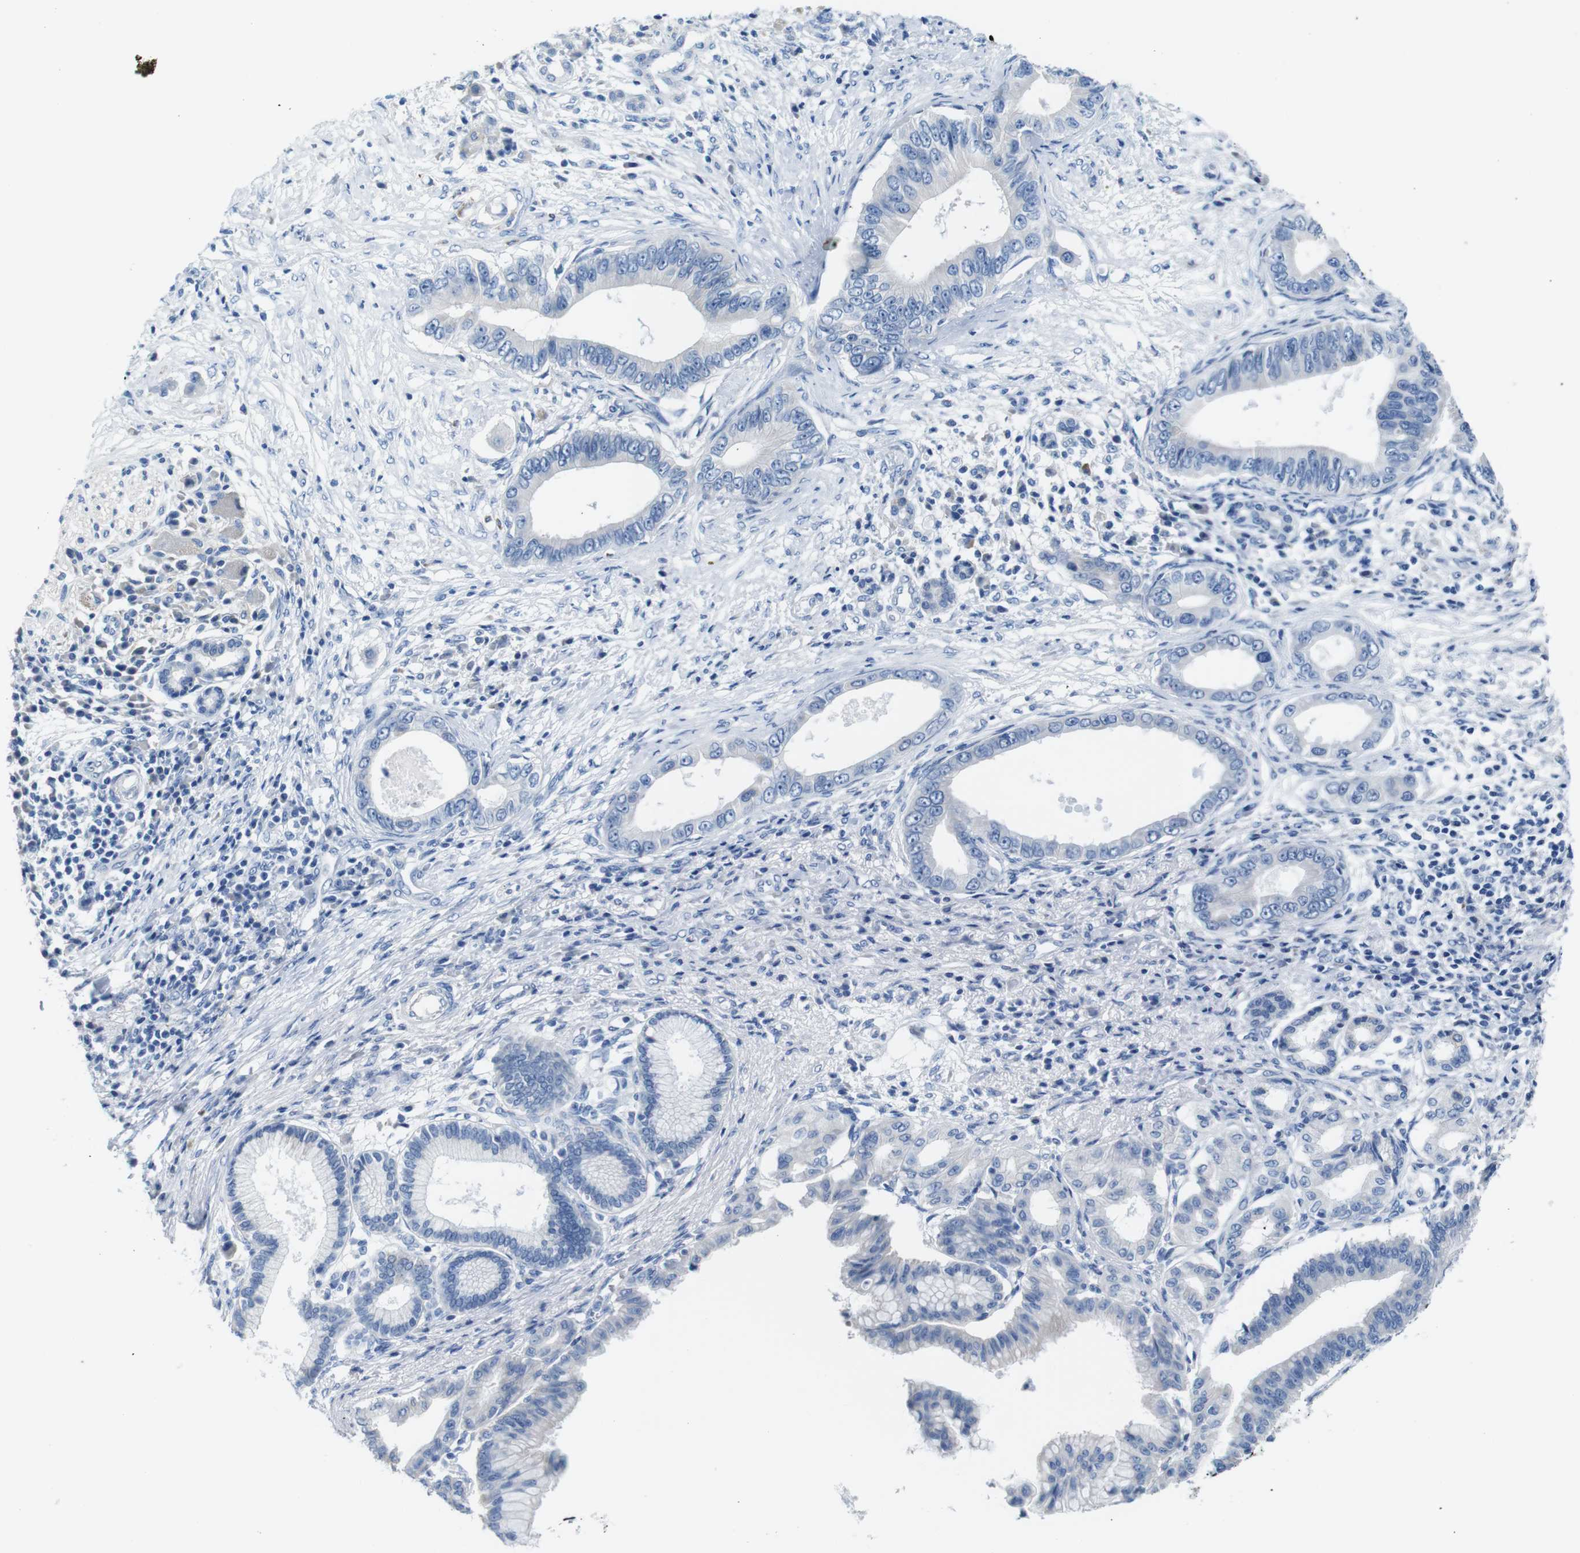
{"staining": {"intensity": "negative", "quantity": "none", "location": "none"}, "tissue": "pancreatic cancer", "cell_type": "Tumor cells", "image_type": "cancer", "snomed": [{"axis": "morphology", "description": "Adenocarcinoma, NOS"}, {"axis": "topography", "description": "Pancreas"}], "caption": "This is an IHC image of human adenocarcinoma (pancreatic). There is no positivity in tumor cells.", "gene": "IGSF8", "patient": {"sex": "male", "age": 77}}